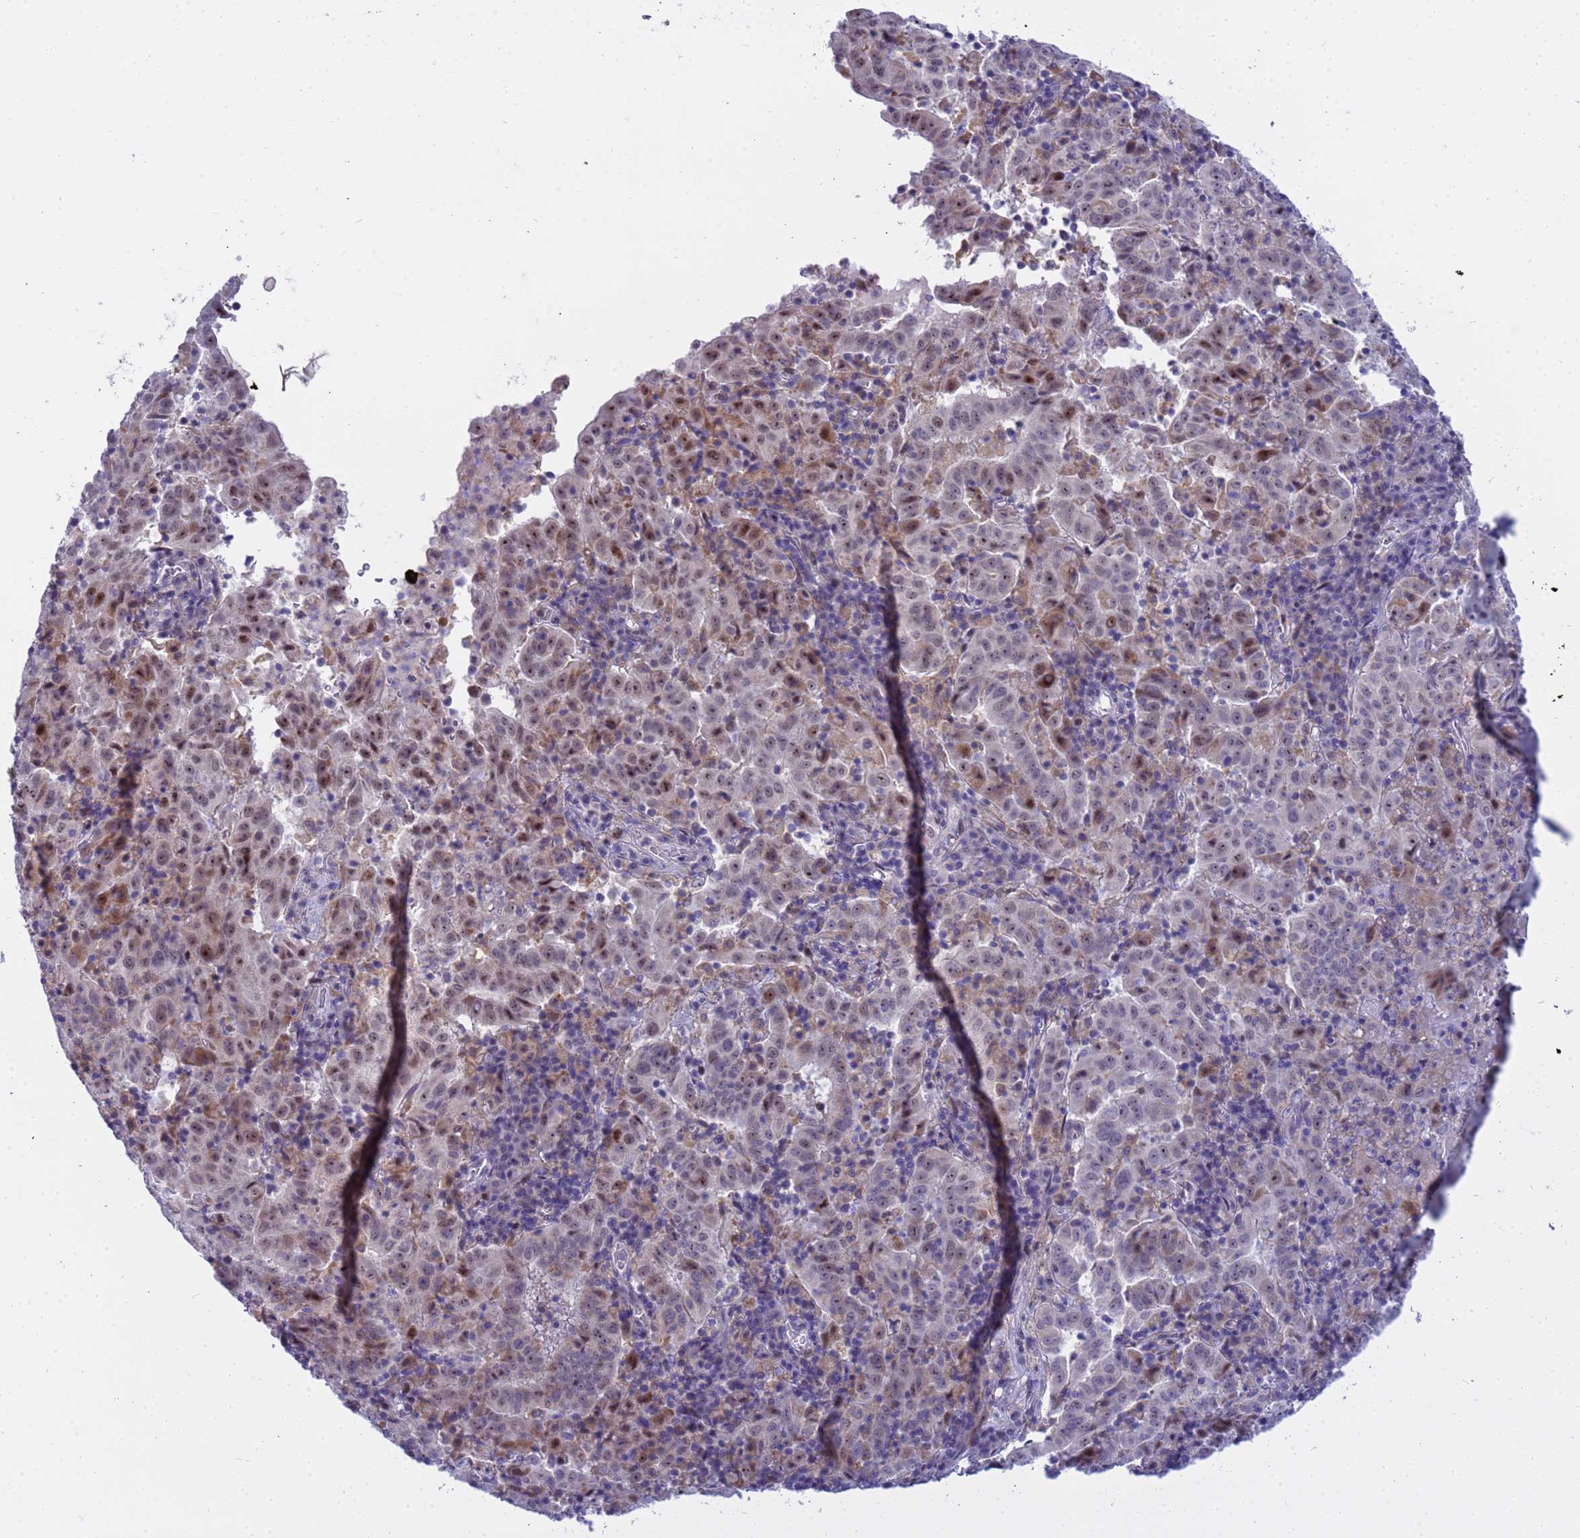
{"staining": {"intensity": "moderate", "quantity": ">75%", "location": "cytoplasmic/membranous,nuclear"}, "tissue": "pancreatic cancer", "cell_type": "Tumor cells", "image_type": "cancer", "snomed": [{"axis": "morphology", "description": "Adenocarcinoma, NOS"}, {"axis": "topography", "description": "Pancreas"}], "caption": "DAB (3,3'-diaminobenzidine) immunohistochemical staining of pancreatic cancer (adenocarcinoma) displays moderate cytoplasmic/membranous and nuclear protein expression in about >75% of tumor cells.", "gene": "LRATD1", "patient": {"sex": "male", "age": 63}}